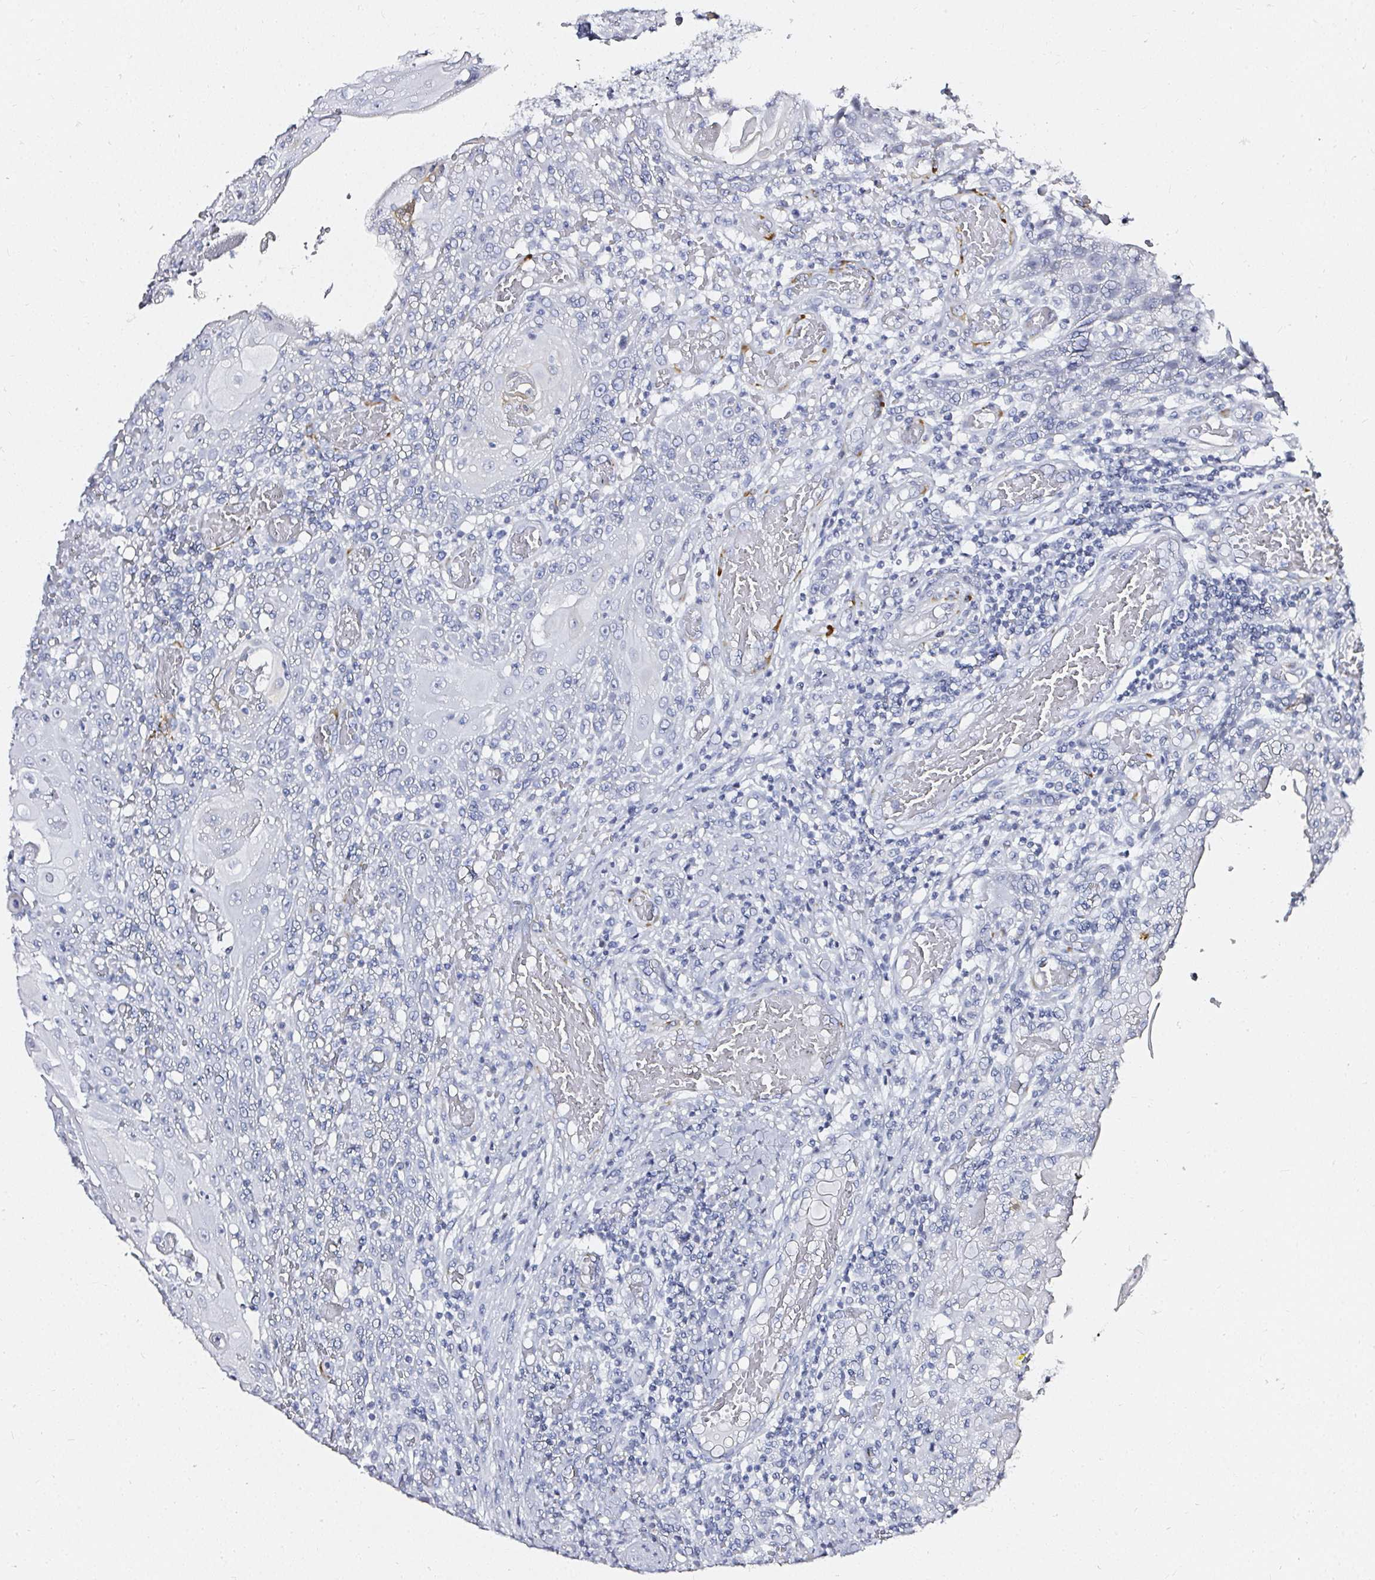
{"staining": {"intensity": "negative", "quantity": "none", "location": "none"}, "tissue": "head and neck cancer", "cell_type": "Tumor cells", "image_type": "cancer", "snomed": [{"axis": "morphology", "description": "Normal tissue, NOS"}, {"axis": "morphology", "description": "Squamous cell carcinoma, NOS"}, {"axis": "topography", "description": "Oral tissue"}, {"axis": "topography", "description": "Head-Neck"}], "caption": "Tumor cells are negative for protein expression in human squamous cell carcinoma (head and neck).", "gene": "ACAN", "patient": {"sex": "female", "age": 55}}